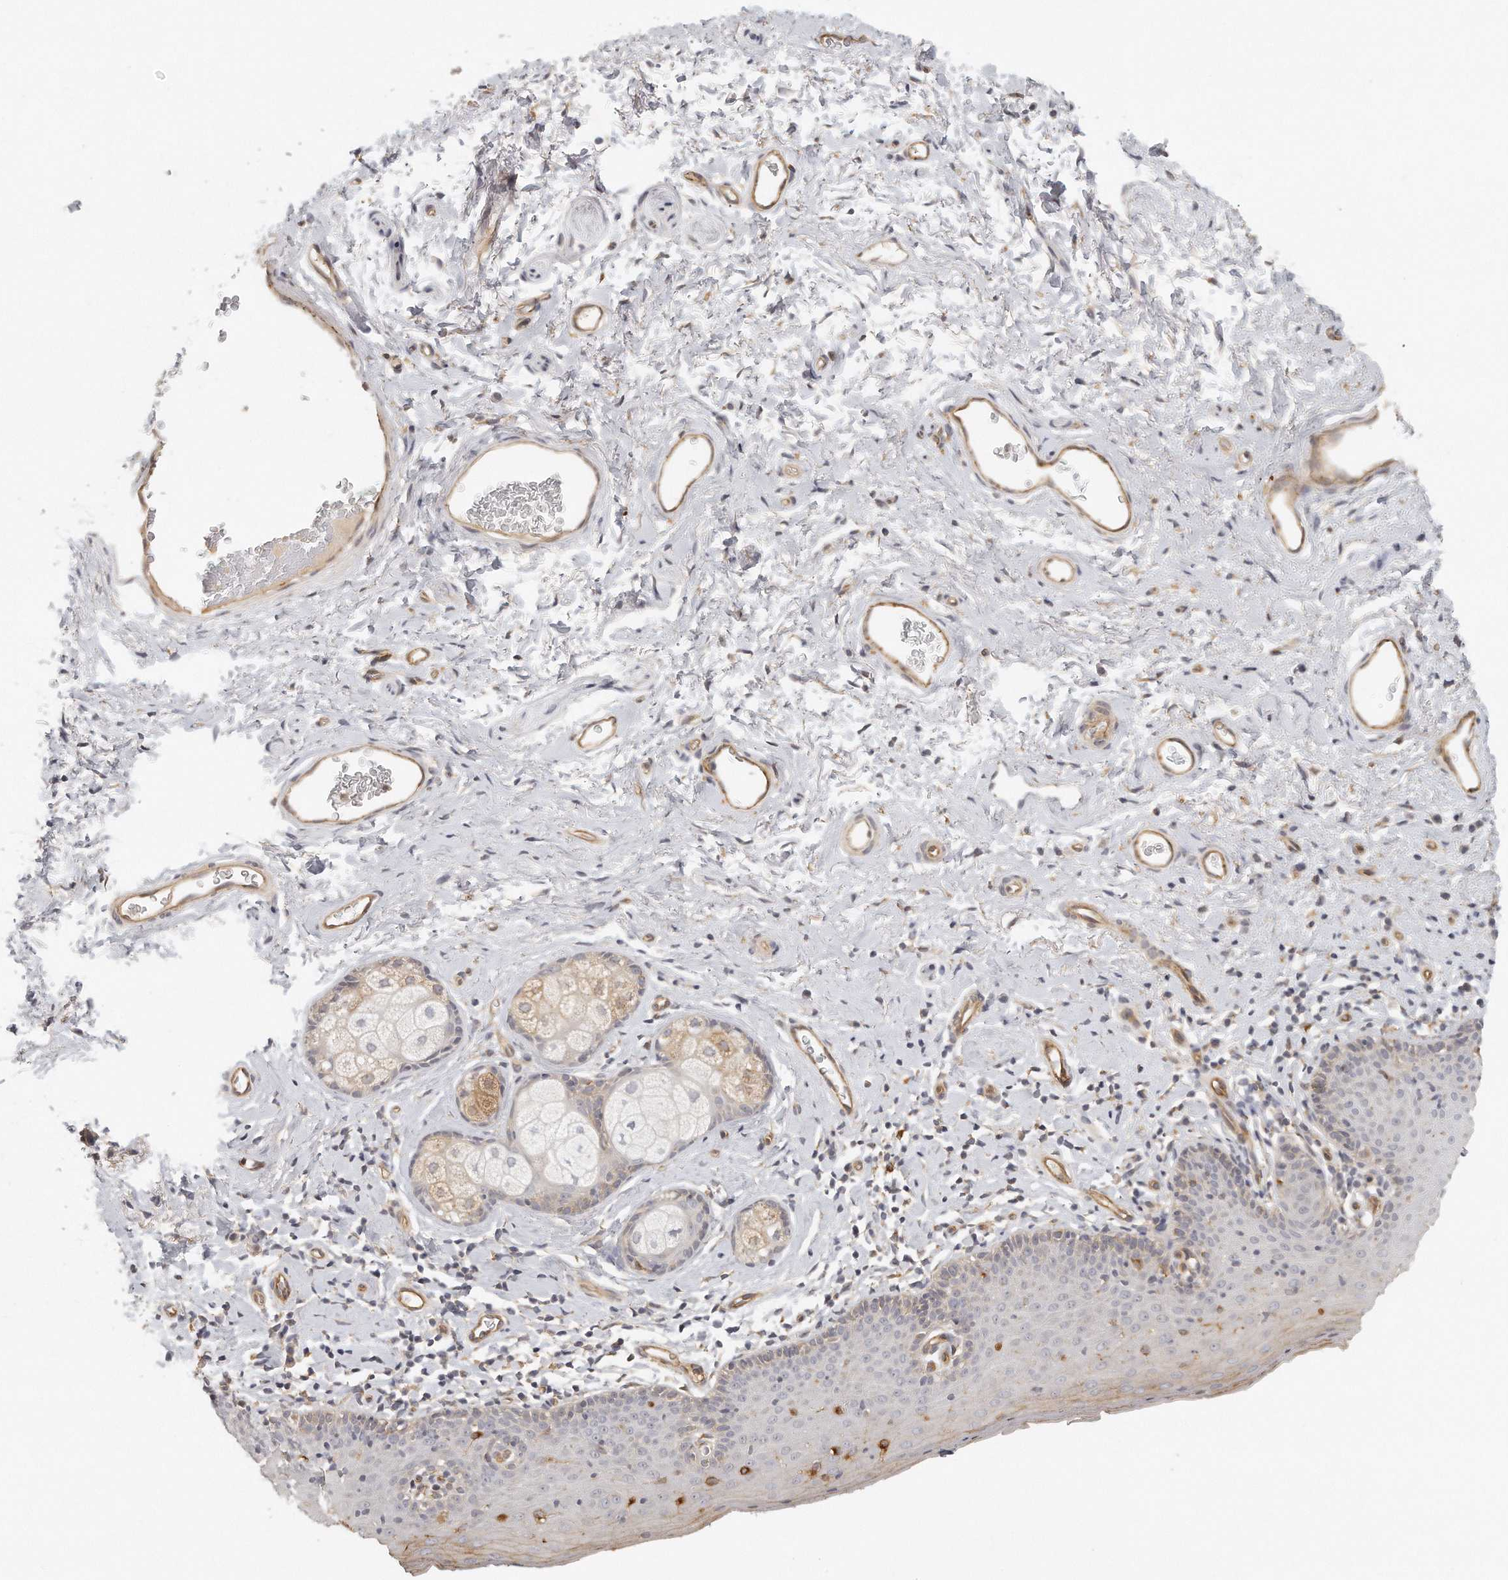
{"staining": {"intensity": "weak", "quantity": "<25%", "location": "cytoplasmic/membranous"}, "tissue": "skin", "cell_type": "Epidermal cells", "image_type": "normal", "snomed": [{"axis": "morphology", "description": "Normal tissue, NOS"}, {"axis": "topography", "description": "Vulva"}], "caption": "Epidermal cells show no significant expression in benign skin. The staining is performed using DAB (3,3'-diaminobenzidine) brown chromogen with nuclei counter-stained in using hematoxylin.", "gene": "MTERF4", "patient": {"sex": "female", "age": 66}}